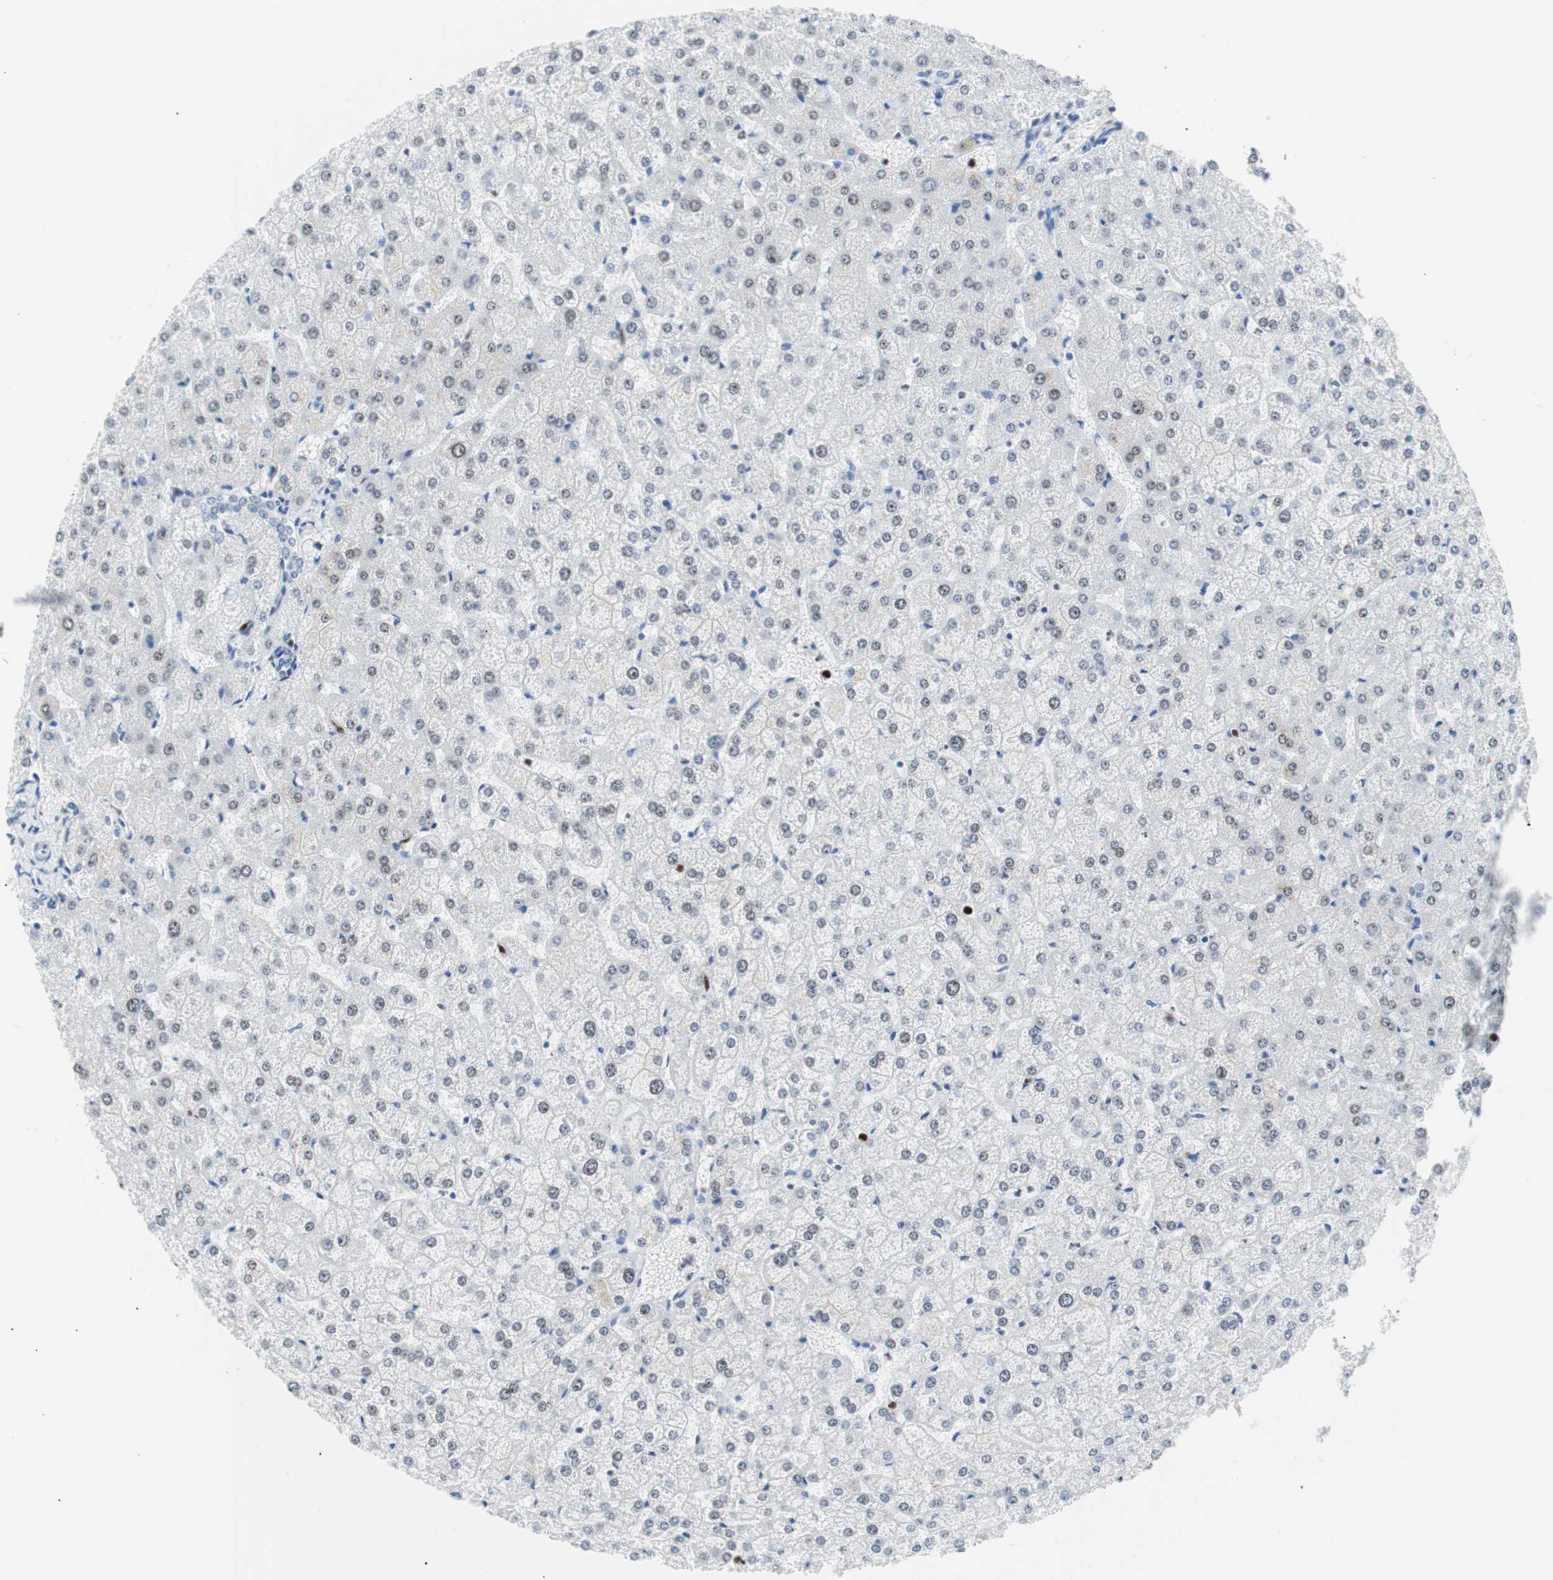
{"staining": {"intensity": "negative", "quantity": "none", "location": "none"}, "tissue": "liver", "cell_type": "Cholangiocytes", "image_type": "normal", "snomed": [{"axis": "morphology", "description": "Normal tissue, NOS"}, {"axis": "topography", "description": "Liver"}], "caption": "Immunohistochemical staining of benign liver displays no significant expression in cholangiocytes.", "gene": "CEBPB", "patient": {"sex": "female", "age": 32}}